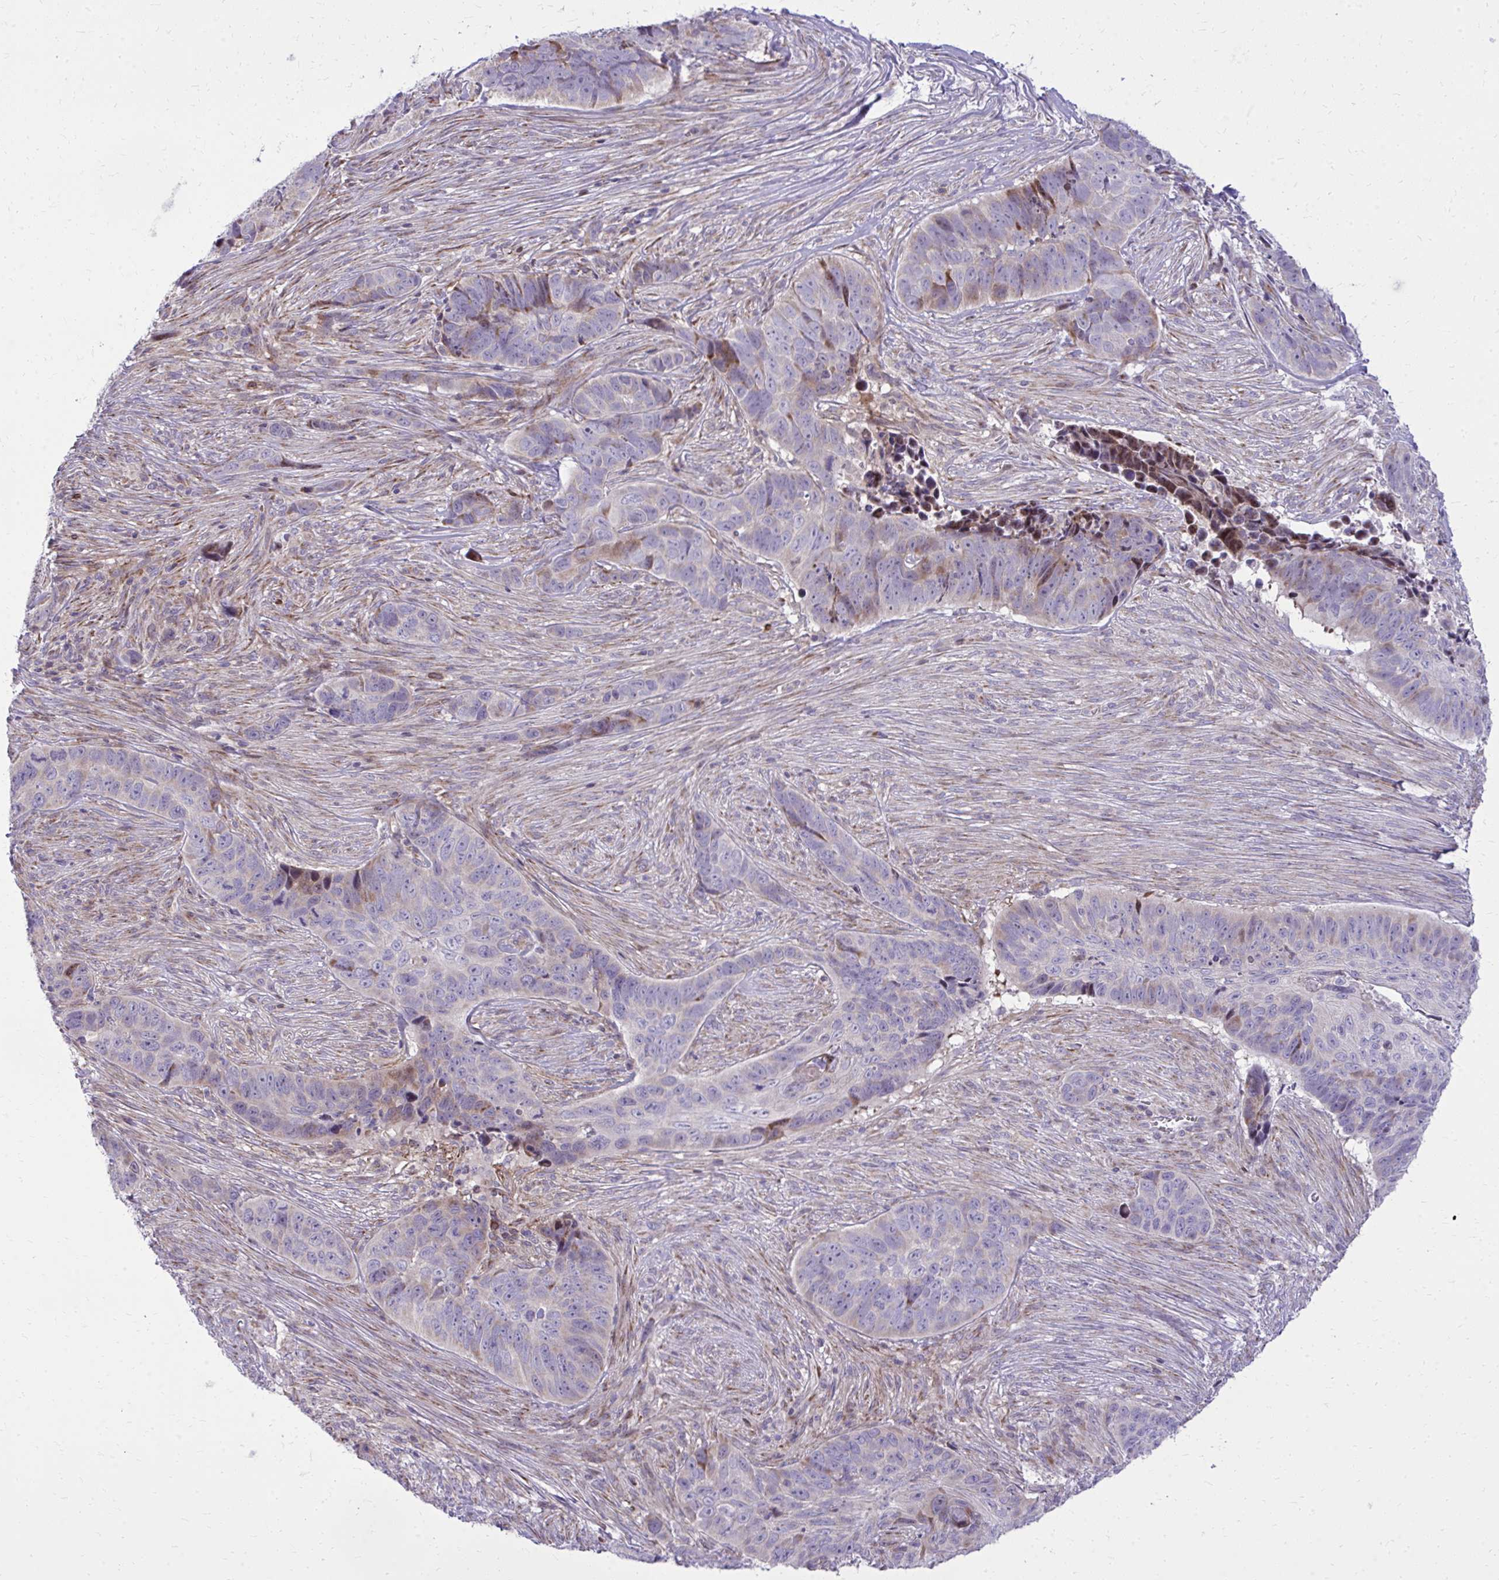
{"staining": {"intensity": "negative", "quantity": "none", "location": "none"}, "tissue": "skin cancer", "cell_type": "Tumor cells", "image_type": "cancer", "snomed": [{"axis": "morphology", "description": "Basal cell carcinoma"}, {"axis": "topography", "description": "Skin"}], "caption": "An immunohistochemistry (IHC) photomicrograph of skin cancer (basal cell carcinoma) is shown. There is no staining in tumor cells of skin cancer (basal cell carcinoma).", "gene": "GPRIN3", "patient": {"sex": "female", "age": 82}}